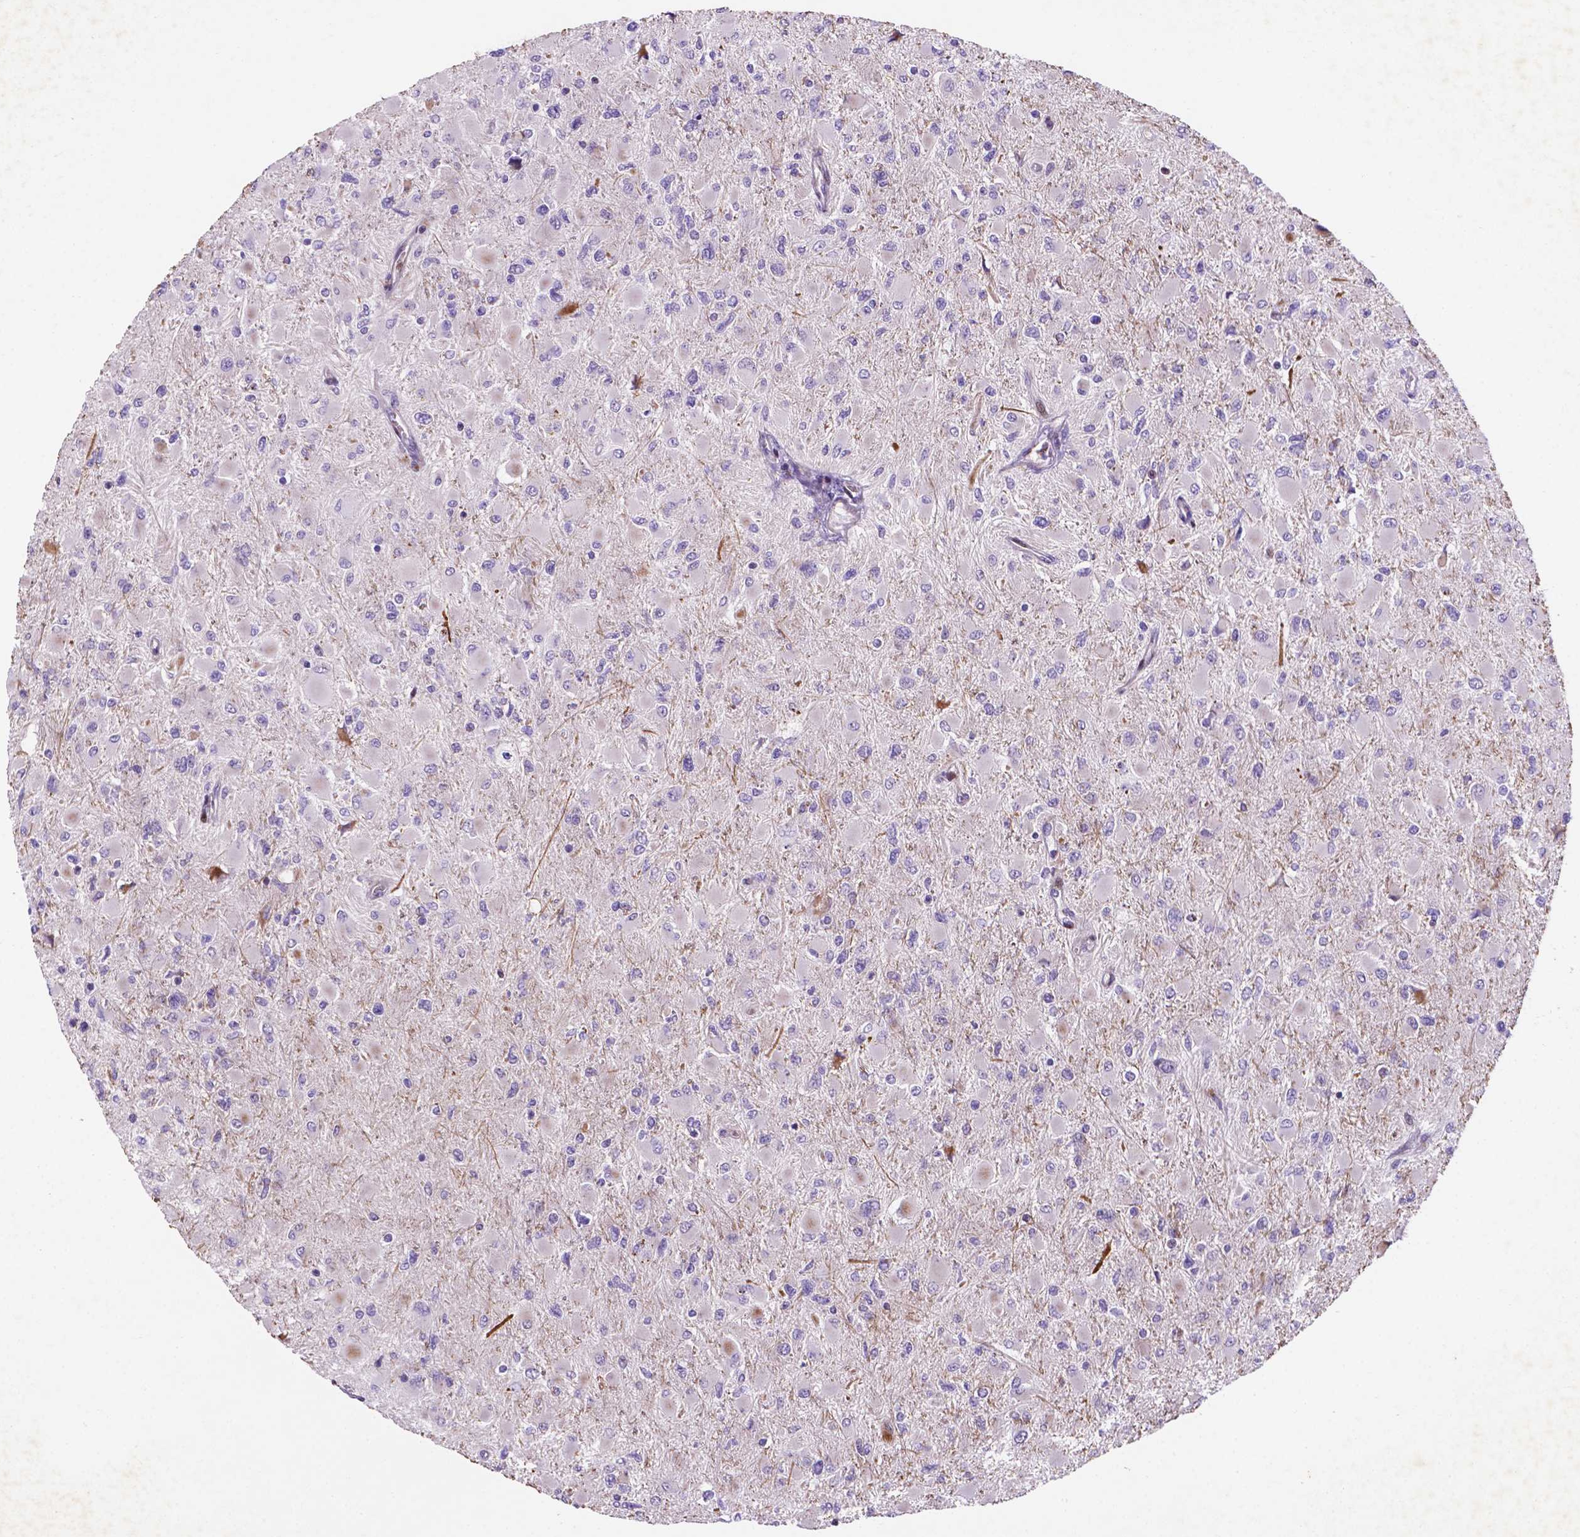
{"staining": {"intensity": "negative", "quantity": "none", "location": "none"}, "tissue": "glioma", "cell_type": "Tumor cells", "image_type": "cancer", "snomed": [{"axis": "morphology", "description": "Glioma, malignant, High grade"}, {"axis": "topography", "description": "Cerebral cortex"}], "caption": "Micrograph shows no protein expression in tumor cells of glioma tissue.", "gene": "TM4SF20", "patient": {"sex": "female", "age": 36}}